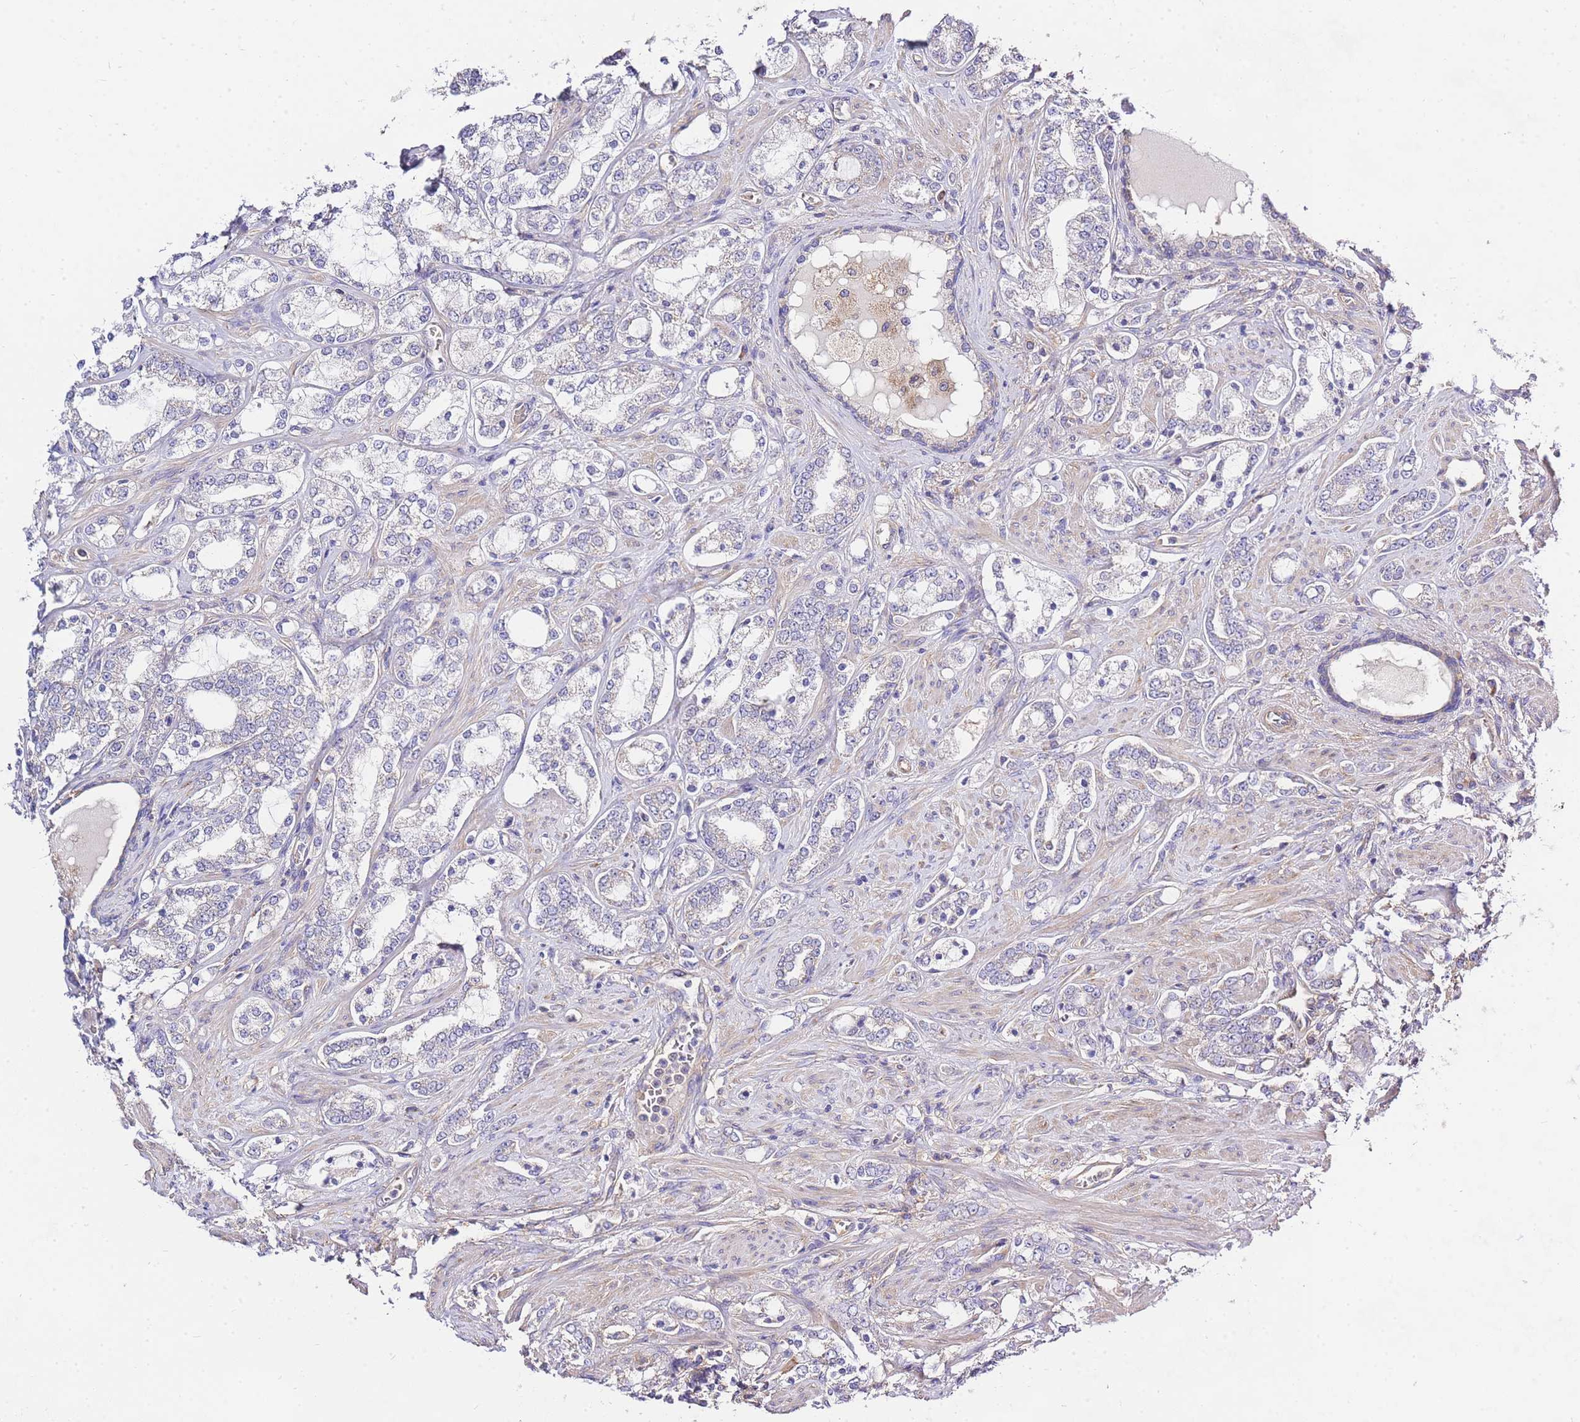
{"staining": {"intensity": "negative", "quantity": "none", "location": "none"}, "tissue": "prostate cancer", "cell_type": "Tumor cells", "image_type": "cancer", "snomed": [{"axis": "morphology", "description": "Adenocarcinoma, High grade"}, {"axis": "topography", "description": "Prostate"}], "caption": "Tumor cells are negative for brown protein staining in prostate cancer (high-grade adenocarcinoma).", "gene": "INSYN2B", "patient": {"sex": "male", "age": 64}}